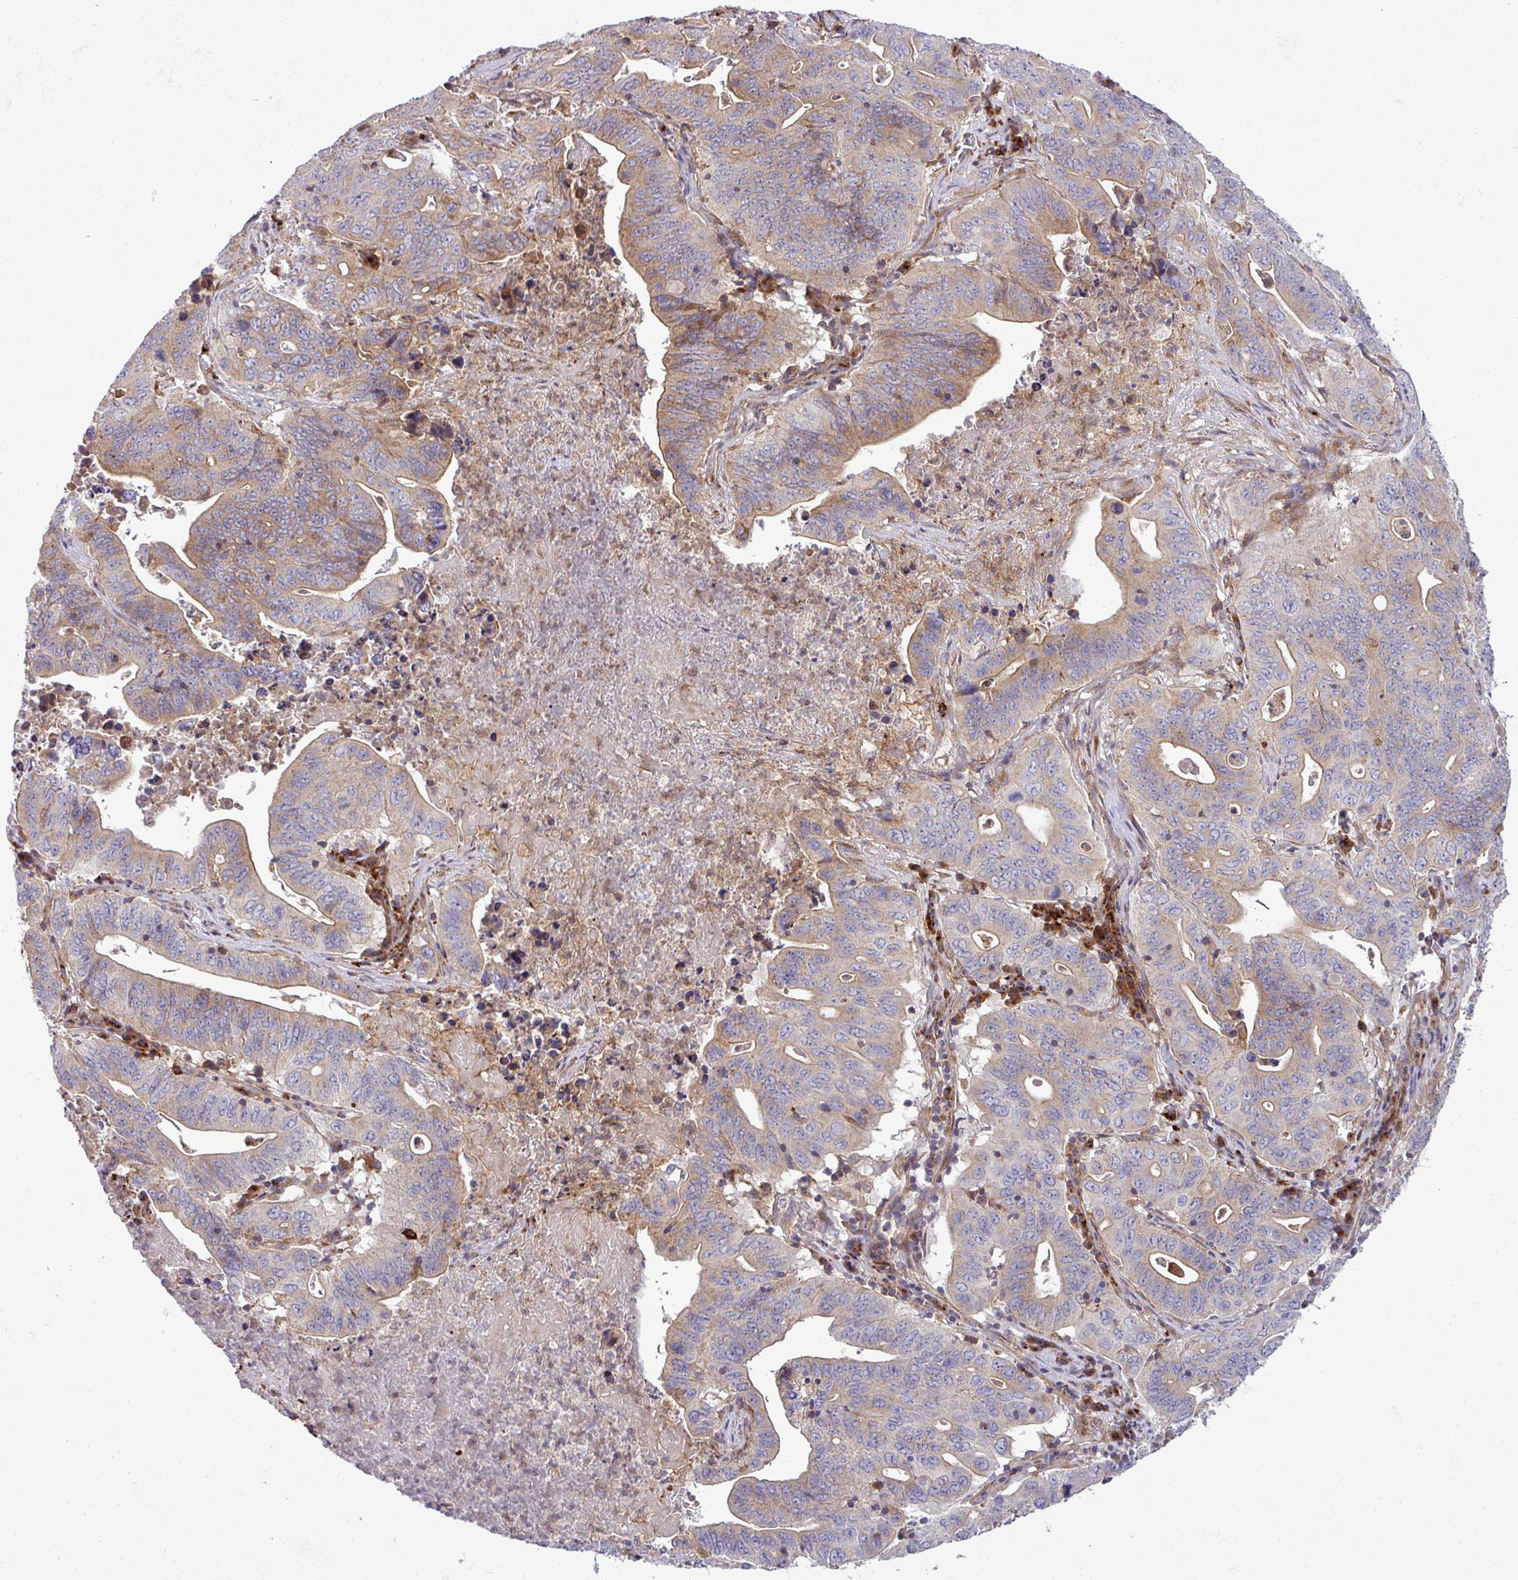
{"staining": {"intensity": "weak", "quantity": "25%-75%", "location": "cytoplasmic/membranous"}, "tissue": "lung cancer", "cell_type": "Tumor cells", "image_type": "cancer", "snomed": [{"axis": "morphology", "description": "Adenocarcinoma, NOS"}, {"axis": "topography", "description": "Lung"}], "caption": "Immunohistochemical staining of human lung cancer exhibits weak cytoplasmic/membranous protein staining in approximately 25%-75% of tumor cells. (brown staining indicates protein expression, while blue staining denotes nuclei).", "gene": "RAB19", "patient": {"sex": "female", "age": 60}}